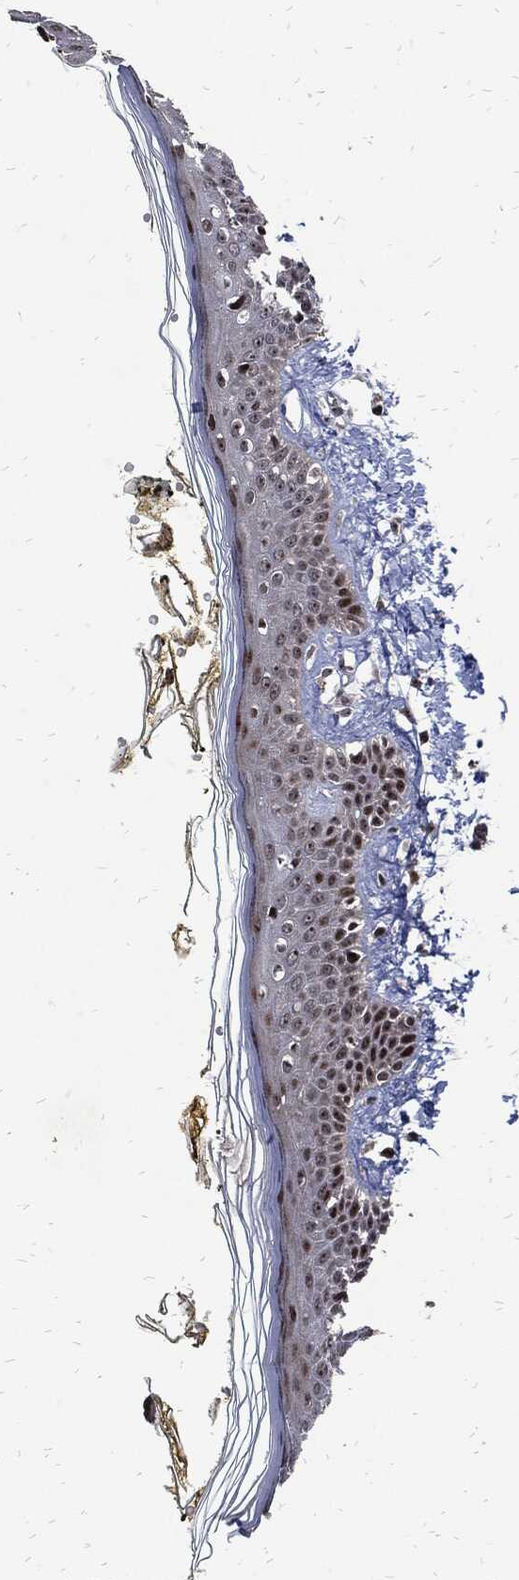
{"staining": {"intensity": "negative", "quantity": "none", "location": "none"}, "tissue": "skin", "cell_type": "Fibroblasts", "image_type": "normal", "snomed": [{"axis": "morphology", "description": "Normal tissue, NOS"}, {"axis": "topography", "description": "Skin"}], "caption": "There is no significant positivity in fibroblasts of skin. The staining was performed using DAB (3,3'-diaminobenzidine) to visualize the protein expression in brown, while the nuclei were stained in blue with hematoxylin (Magnification: 20x).", "gene": "ZNF775", "patient": {"sex": "male", "age": 76}}